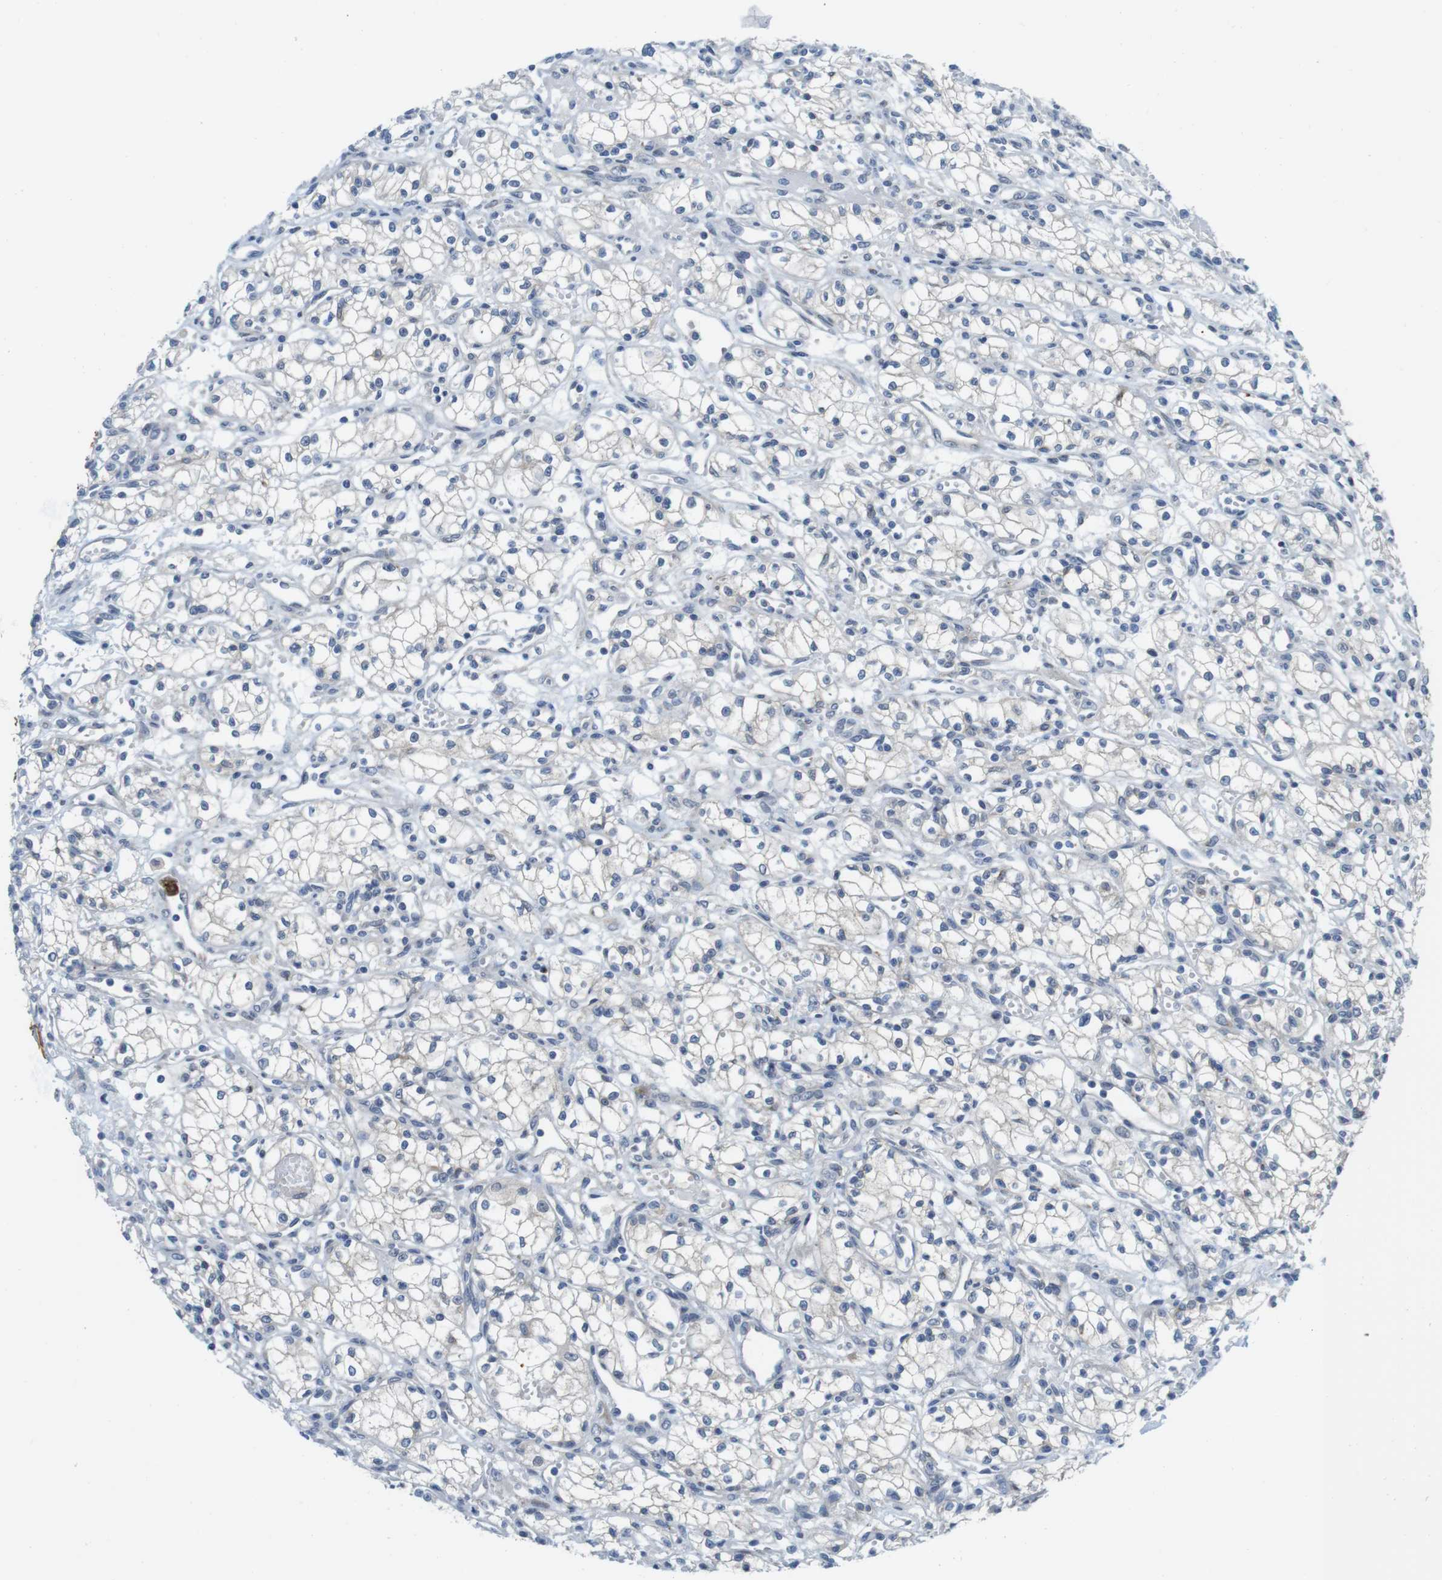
{"staining": {"intensity": "negative", "quantity": "none", "location": "none"}, "tissue": "renal cancer", "cell_type": "Tumor cells", "image_type": "cancer", "snomed": [{"axis": "morphology", "description": "Normal tissue, NOS"}, {"axis": "morphology", "description": "Adenocarcinoma, NOS"}, {"axis": "topography", "description": "Kidney"}], "caption": "Renal cancer (adenocarcinoma) was stained to show a protein in brown. There is no significant positivity in tumor cells.", "gene": "CASP2", "patient": {"sex": "male", "age": 59}}